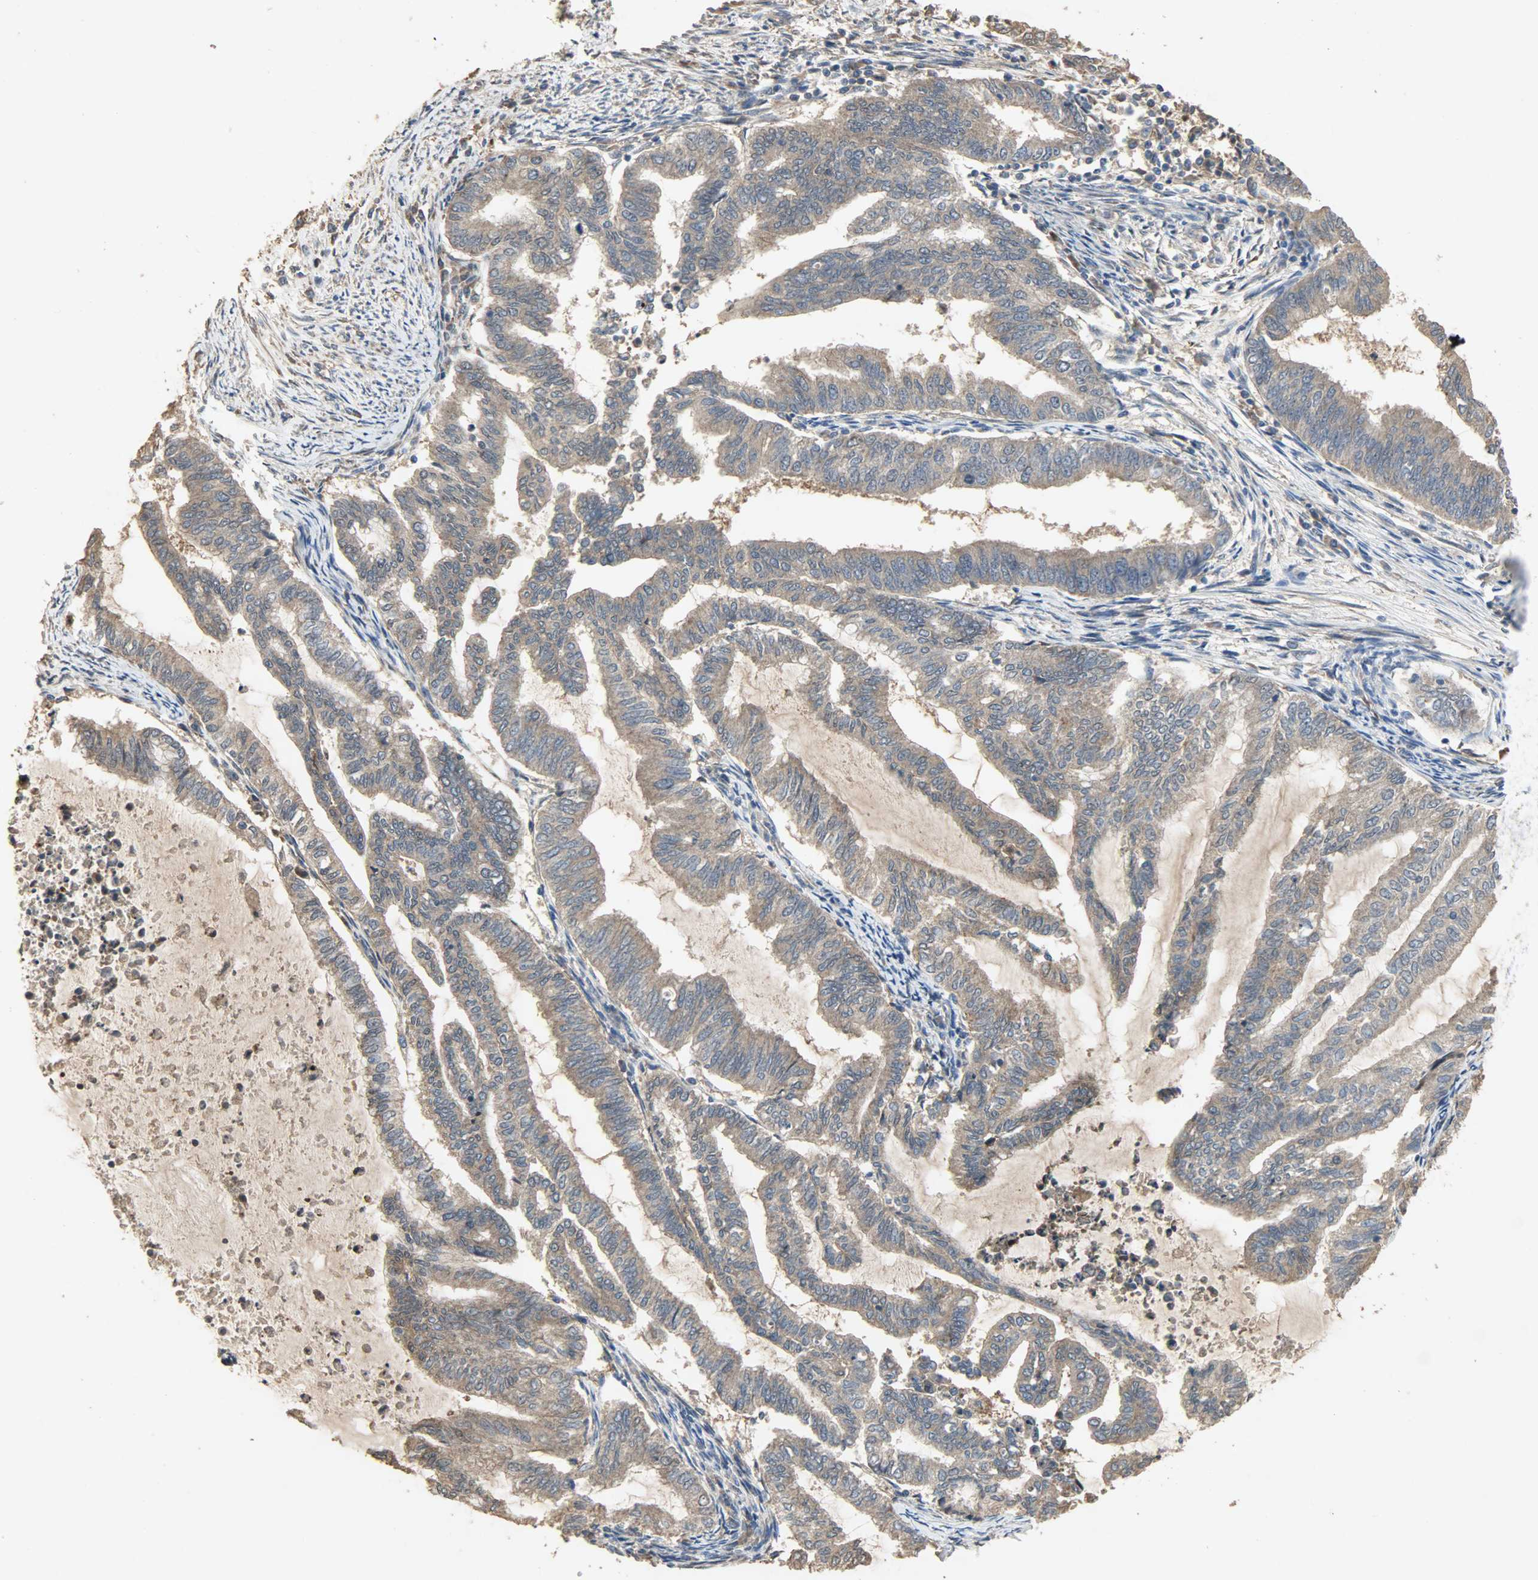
{"staining": {"intensity": "moderate", "quantity": ">75%", "location": "cytoplasmic/membranous"}, "tissue": "endometrial cancer", "cell_type": "Tumor cells", "image_type": "cancer", "snomed": [{"axis": "morphology", "description": "Adenocarcinoma, NOS"}, {"axis": "topography", "description": "Endometrium"}], "caption": "Endometrial cancer (adenocarcinoma) stained with a protein marker displays moderate staining in tumor cells.", "gene": "CDKN2C", "patient": {"sex": "female", "age": 79}}